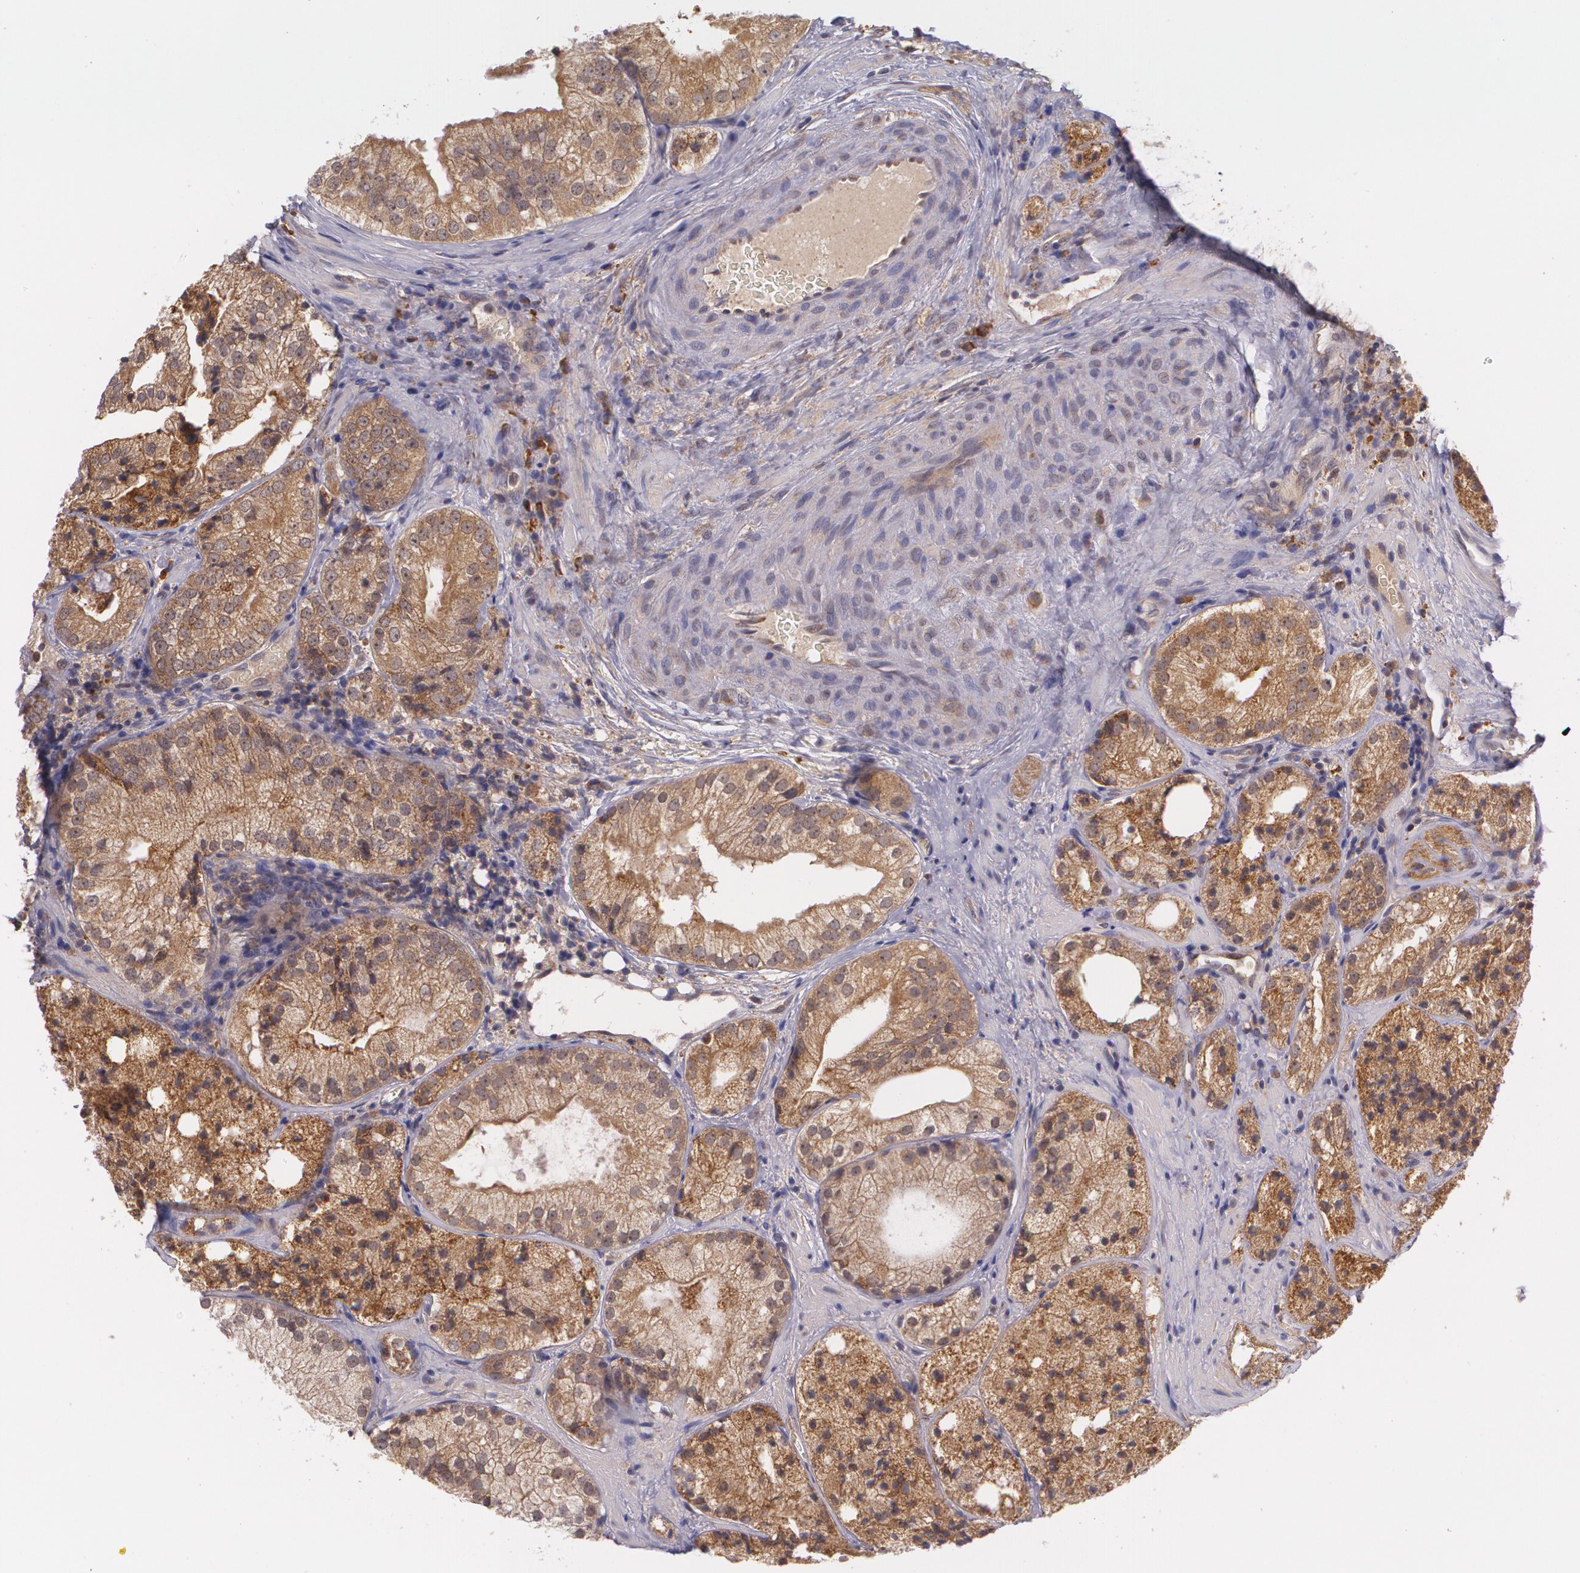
{"staining": {"intensity": "moderate", "quantity": ">75%", "location": "cytoplasmic/membranous"}, "tissue": "prostate cancer", "cell_type": "Tumor cells", "image_type": "cancer", "snomed": [{"axis": "morphology", "description": "Adenocarcinoma, Low grade"}, {"axis": "topography", "description": "Prostate"}], "caption": "An image showing moderate cytoplasmic/membranous staining in approximately >75% of tumor cells in prostate low-grade adenocarcinoma, as visualized by brown immunohistochemical staining.", "gene": "CCL17", "patient": {"sex": "male", "age": 60}}